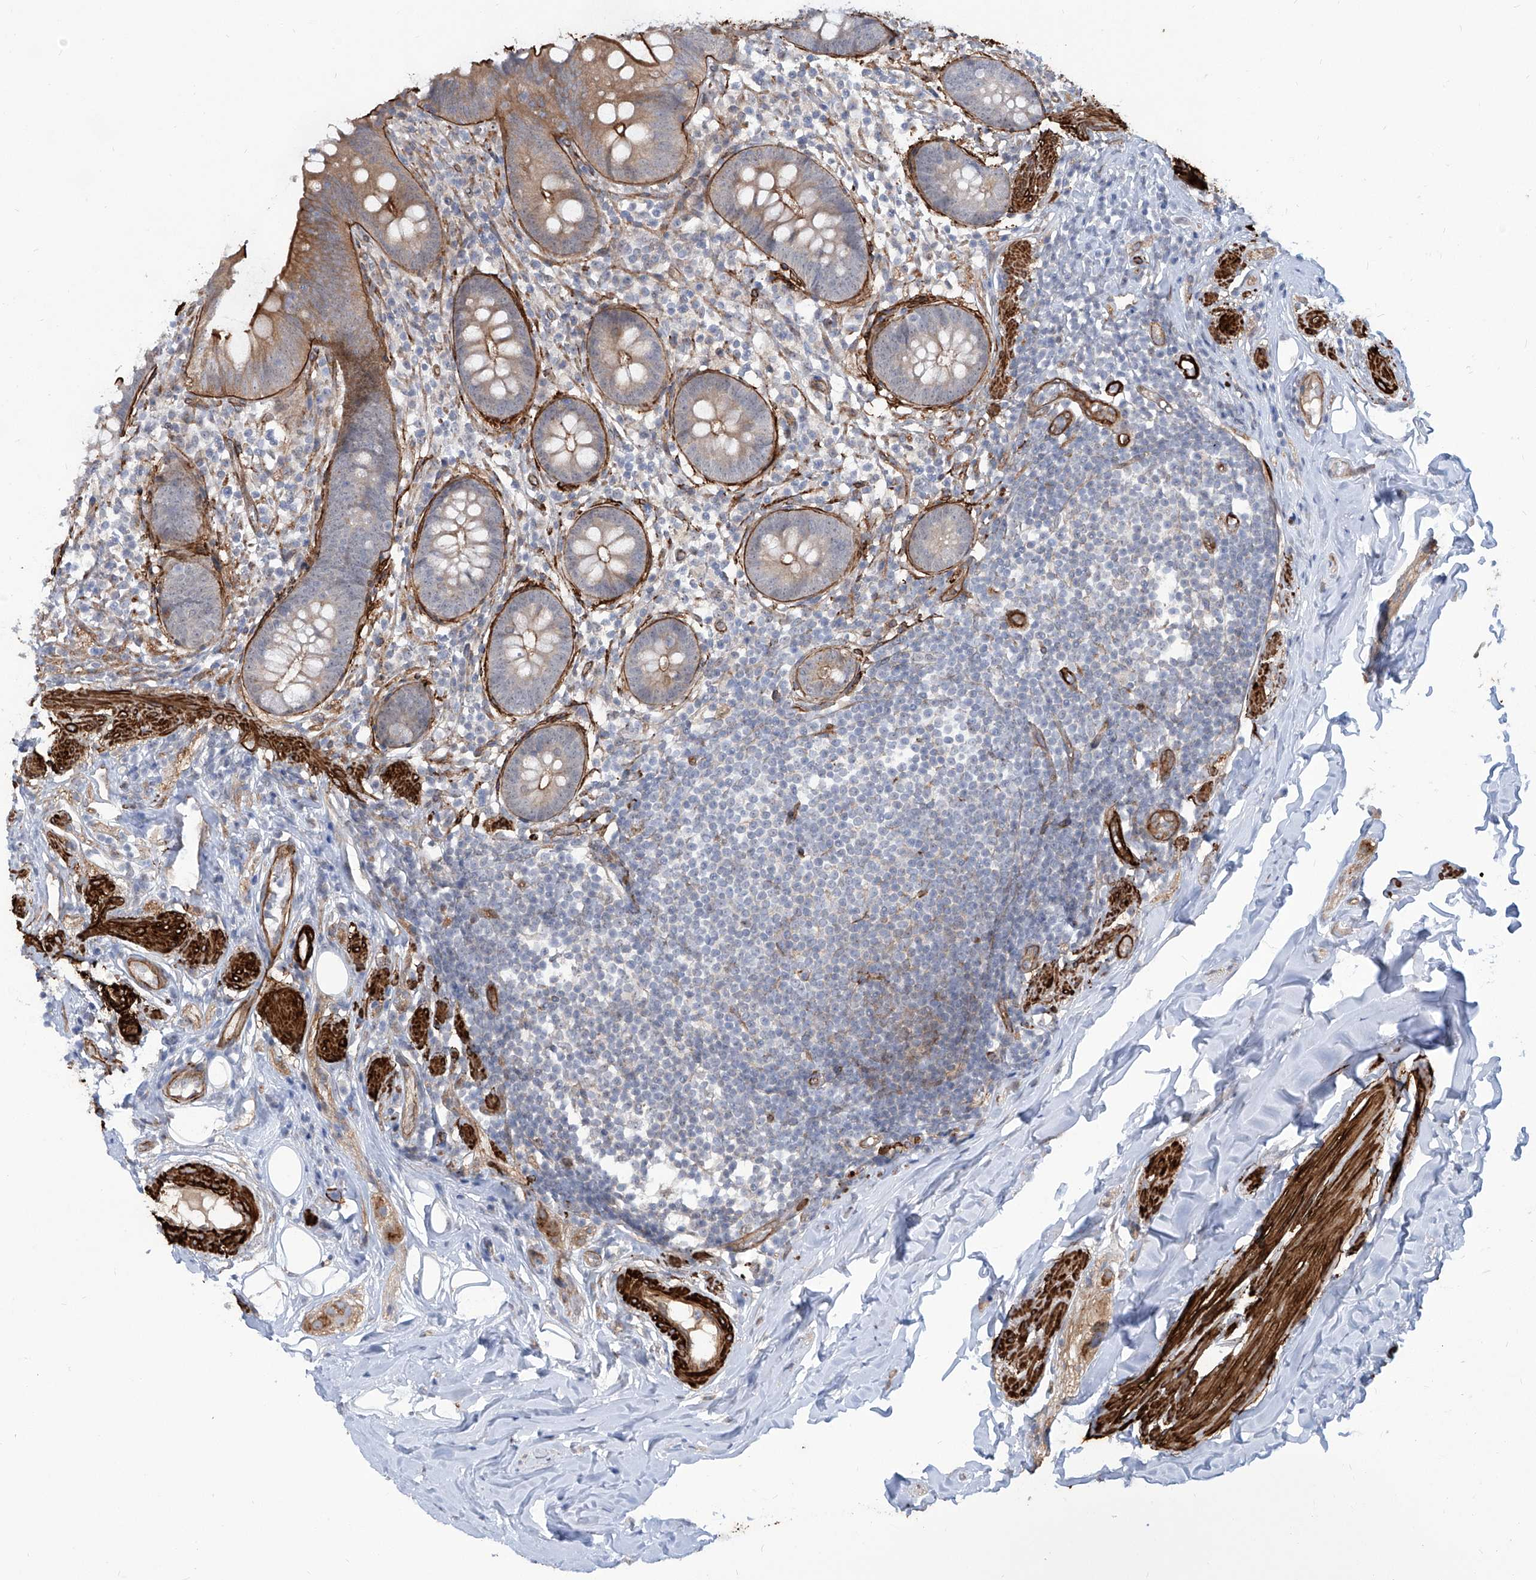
{"staining": {"intensity": "moderate", "quantity": ">75%", "location": "cytoplasmic/membranous"}, "tissue": "appendix", "cell_type": "Glandular cells", "image_type": "normal", "snomed": [{"axis": "morphology", "description": "Normal tissue, NOS"}, {"axis": "topography", "description": "Appendix"}], "caption": "Protein staining exhibits moderate cytoplasmic/membranous expression in approximately >75% of glandular cells in benign appendix. (IHC, brightfield microscopy, high magnification).", "gene": "ZNF490", "patient": {"sex": "female", "age": 62}}